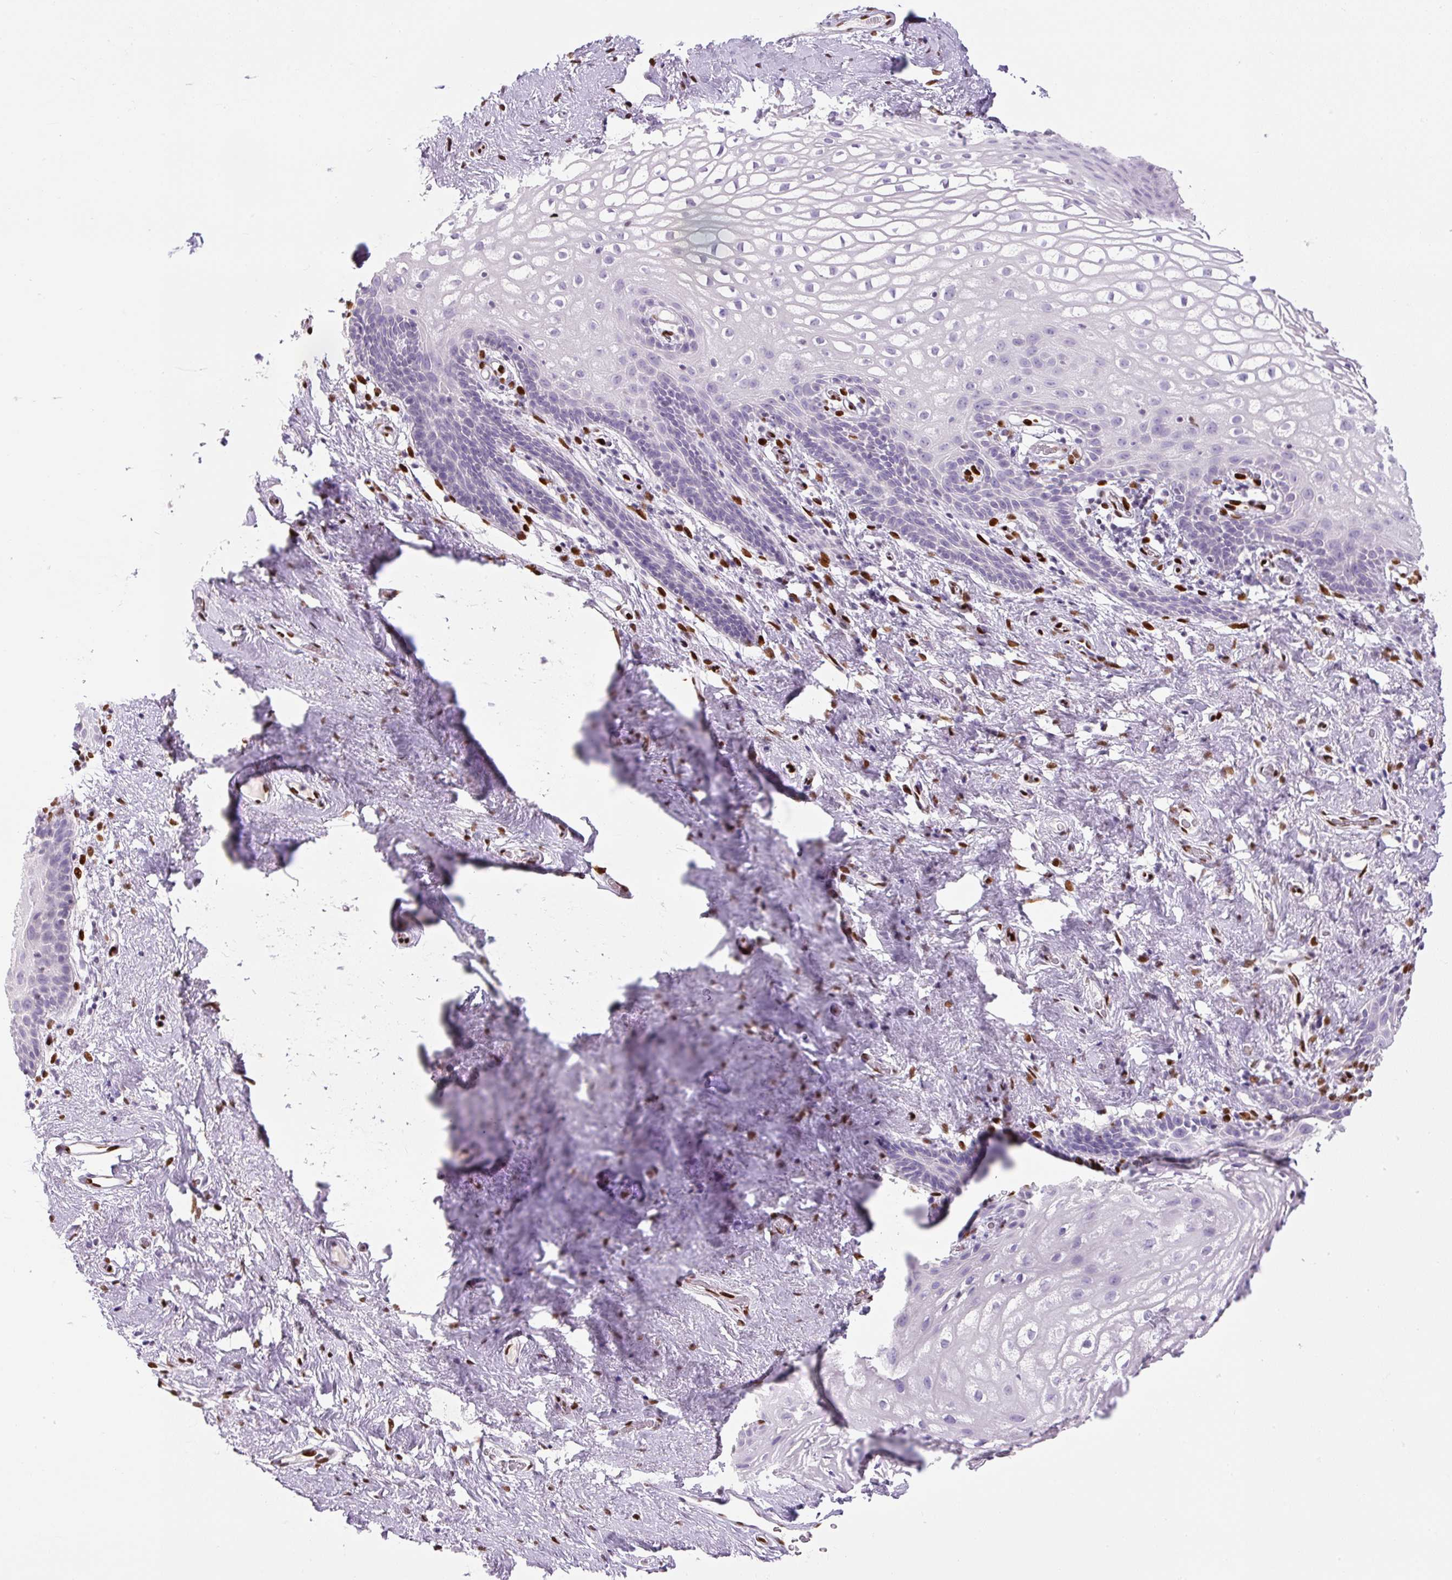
{"staining": {"intensity": "negative", "quantity": "none", "location": "none"}, "tissue": "vagina", "cell_type": "Squamous epithelial cells", "image_type": "normal", "snomed": [{"axis": "morphology", "description": "Normal tissue, NOS"}, {"axis": "topography", "description": "Vagina"}, {"axis": "topography", "description": "Peripheral nerve tissue"}], "caption": "There is no significant staining in squamous epithelial cells of vagina. Nuclei are stained in blue.", "gene": "ZEB1", "patient": {"sex": "female", "age": 71}}